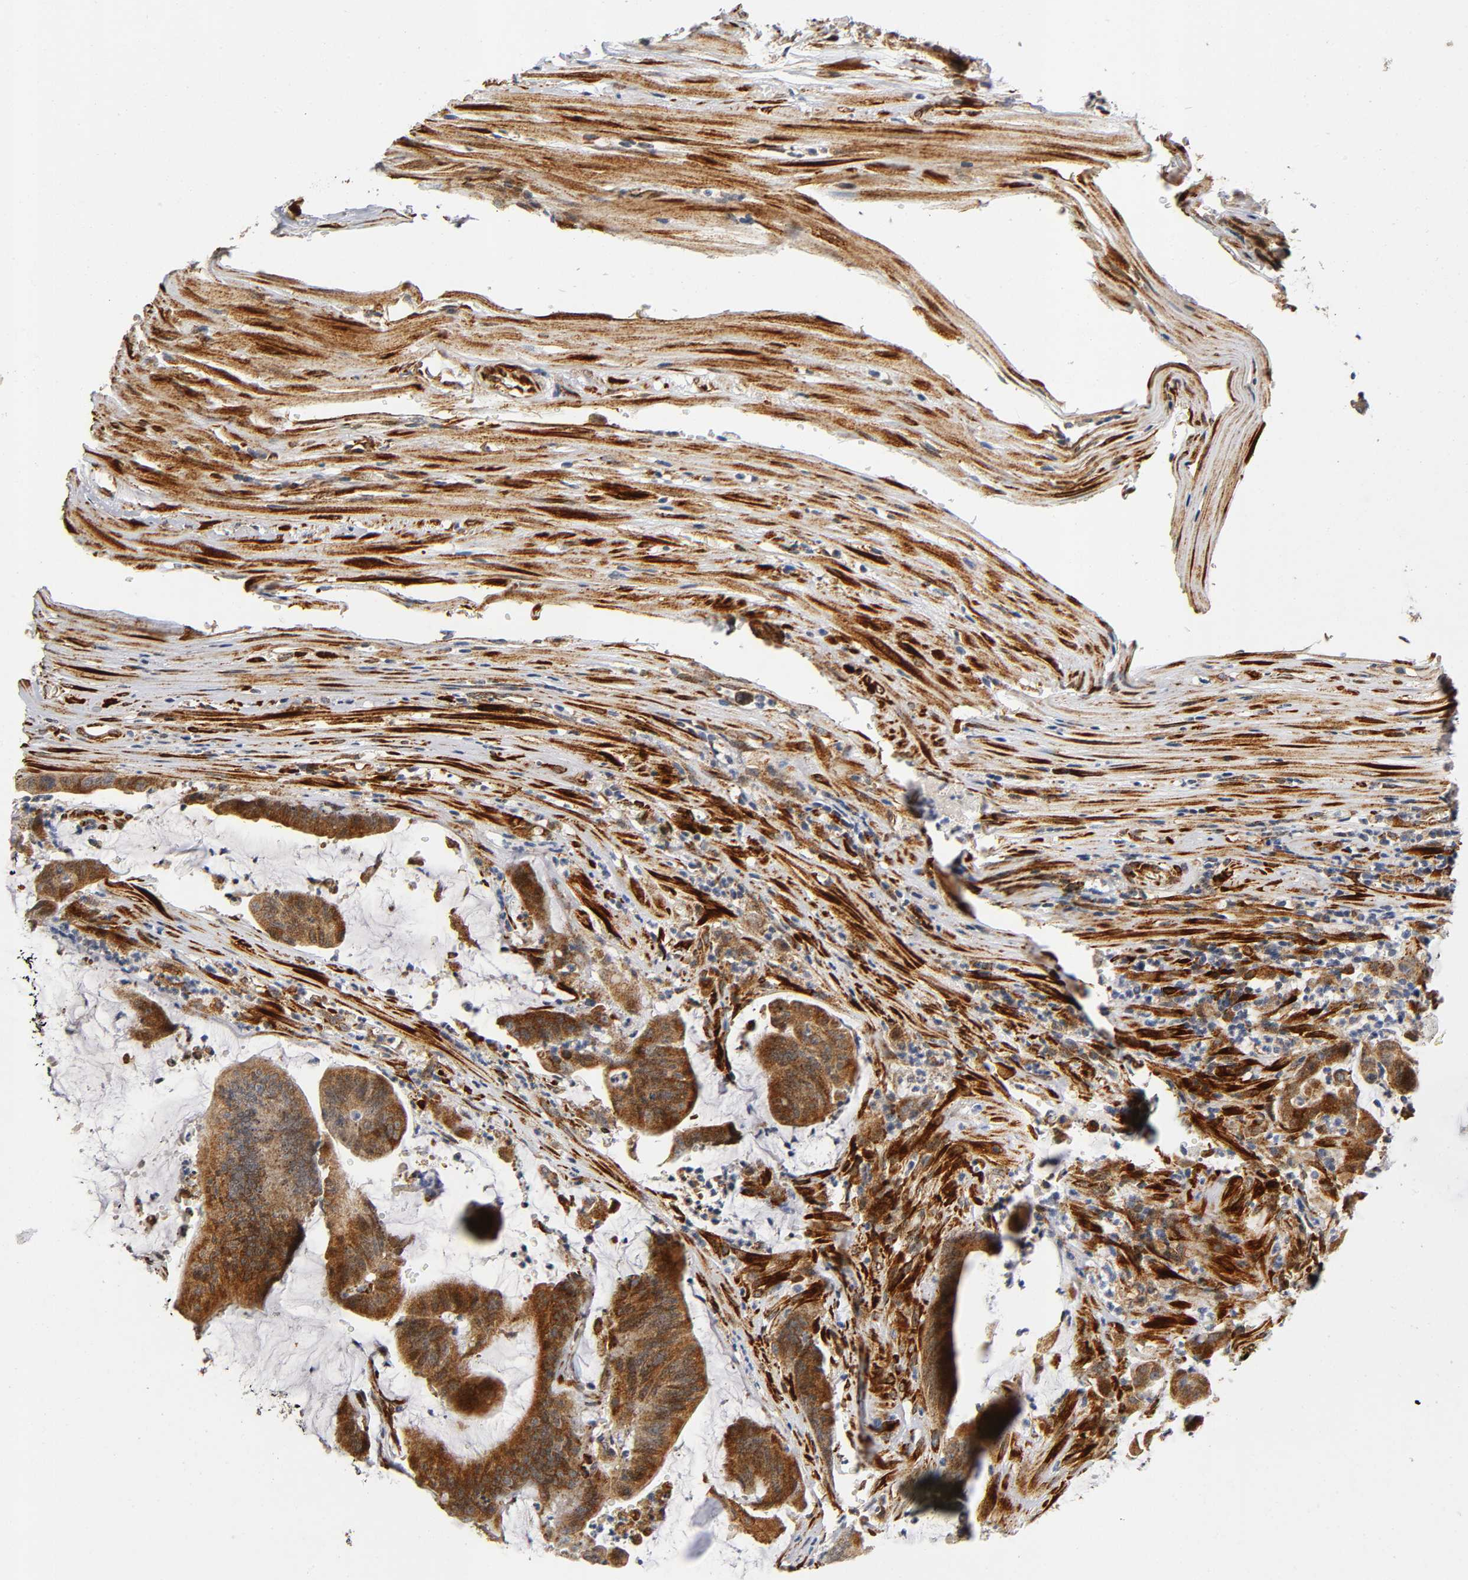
{"staining": {"intensity": "strong", "quantity": ">75%", "location": "cytoplasmic/membranous"}, "tissue": "colorectal cancer", "cell_type": "Tumor cells", "image_type": "cancer", "snomed": [{"axis": "morphology", "description": "Adenocarcinoma, NOS"}, {"axis": "topography", "description": "Rectum"}], "caption": "Colorectal cancer stained with a protein marker shows strong staining in tumor cells.", "gene": "SOS2", "patient": {"sex": "female", "age": 66}}